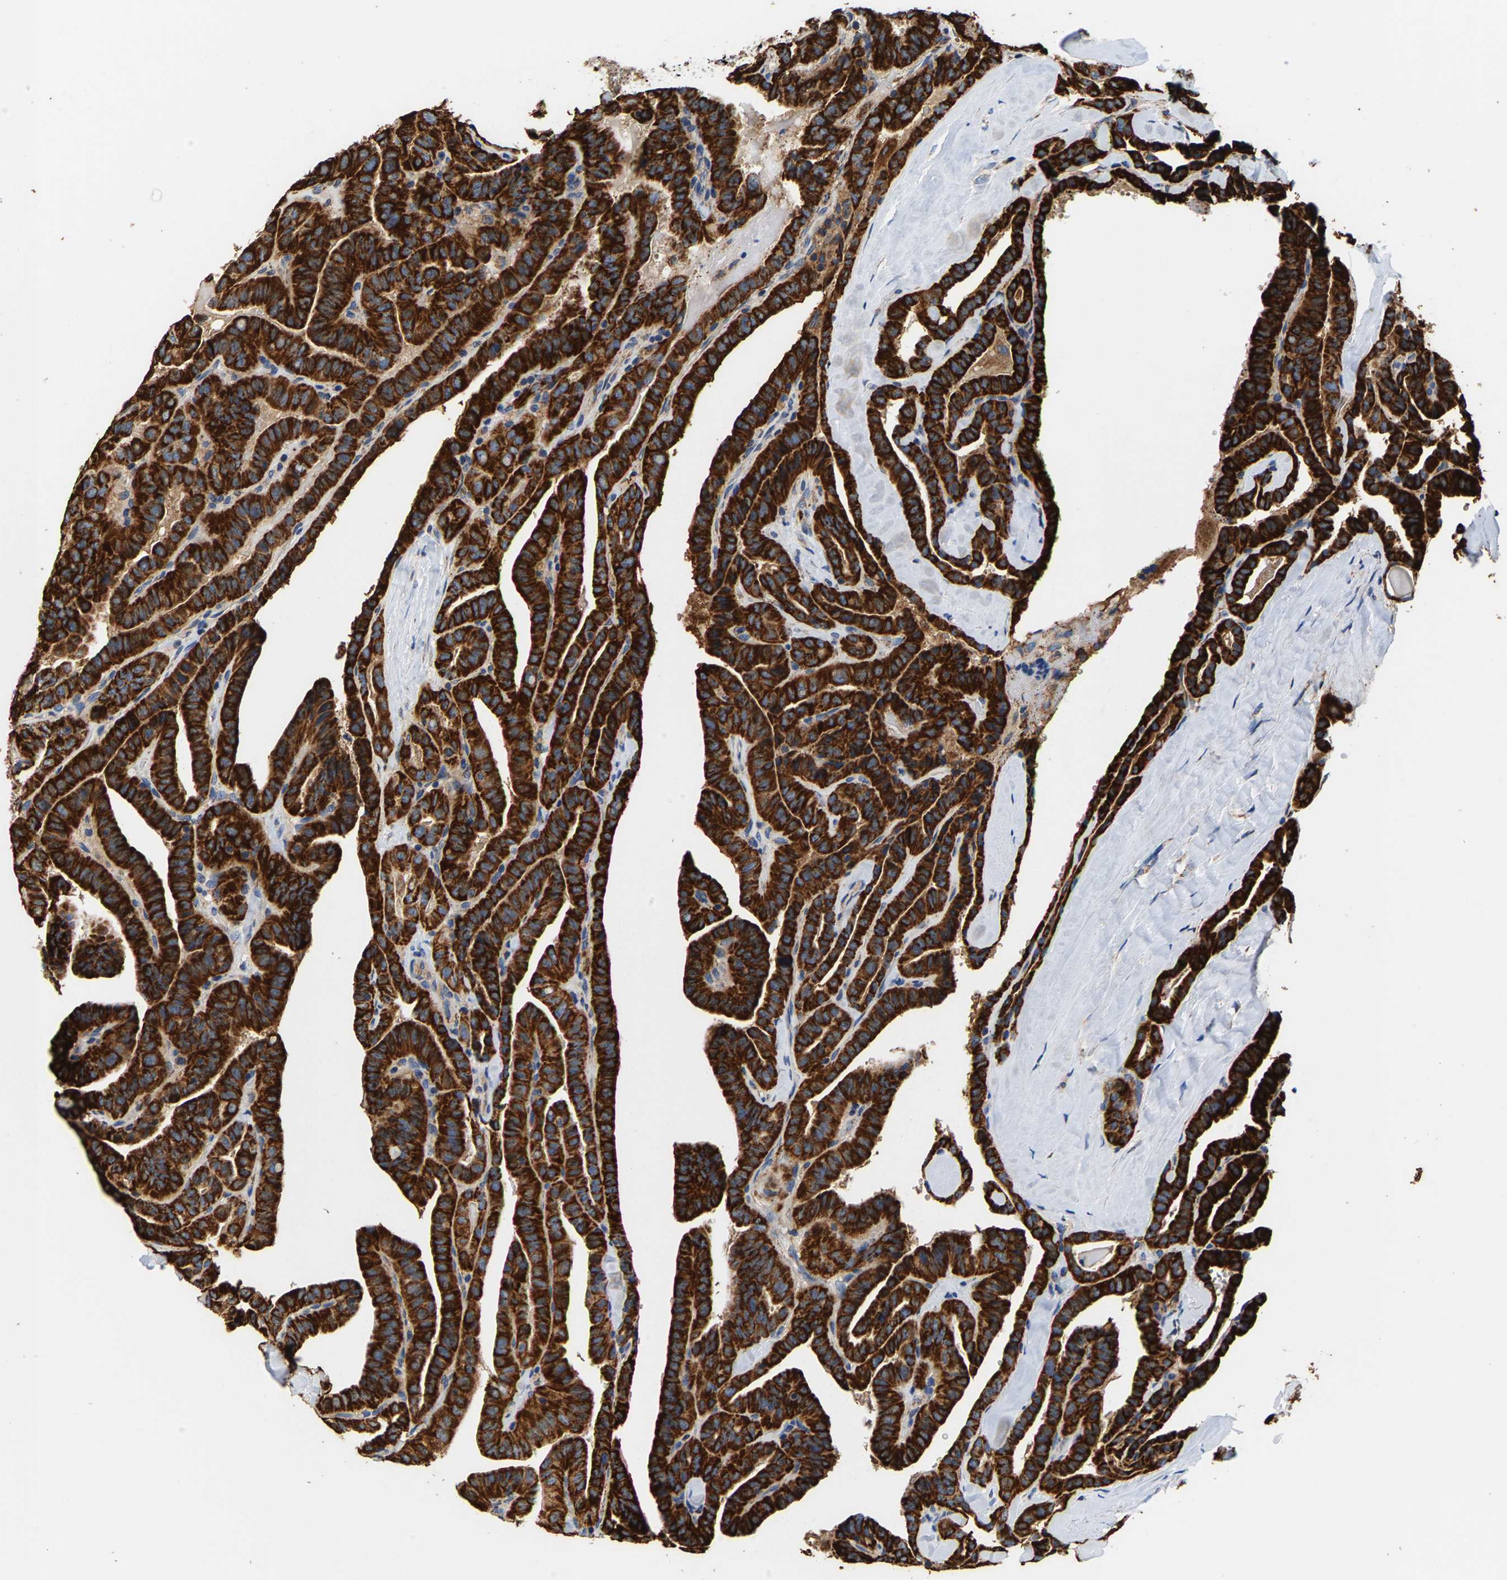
{"staining": {"intensity": "strong", "quantity": ">75%", "location": "cytoplasmic/membranous"}, "tissue": "thyroid cancer", "cell_type": "Tumor cells", "image_type": "cancer", "snomed": [{"axis": "morphology", "description": "Papillary adenocarcinoma, NOS"}, {"axis": "topography", "description": "Thyroid gland"}], "caption": "IHC image of human thyroid papillary adenocarcinoma stained for a protein (brown), which reveals high levels of strong cytoplasmic/membranous expression in about >75% of tumor cells.", "gene": "SHMT2", "patient": {"sex": "male", "age": 77}}